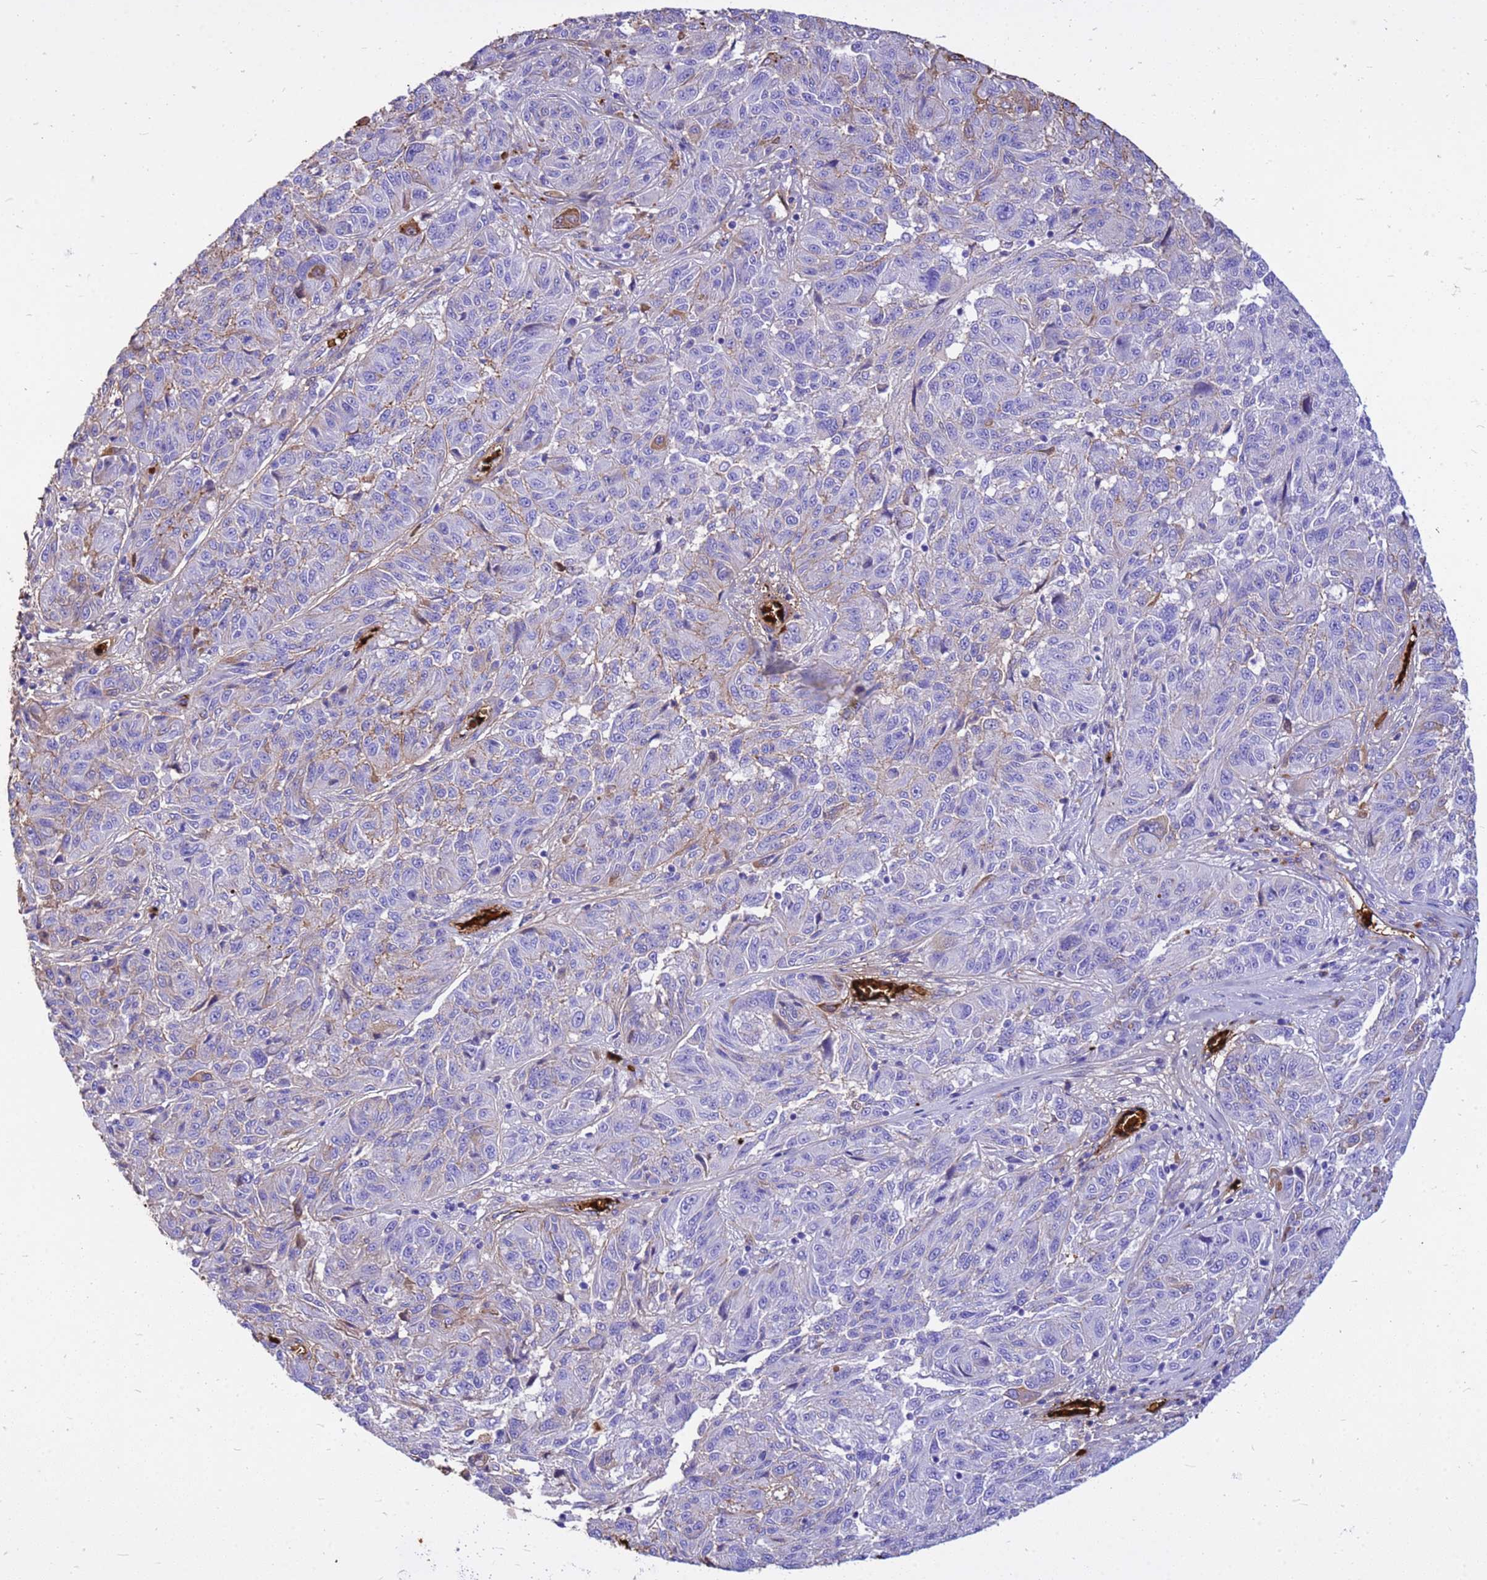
{"staining": {"intensity": "negative", "quantity": "none", "location": "none"}, "tissue": "melanoma", "cell_type": "Tumor cells", "image_type": "cancer", "snomed": [{"axis": "morphology", "description": "Malignant melanoma, NOS"}, {"axis": "topography", "description": "Skin"}], "caption": "DAB (3,3'-diaminobenzidine) immunohistochemical staining of human melanoma demonstrates no significant staining in tumor cells.", "gene": "HBA2", "patient": {"sex": "male", "age": 53}}